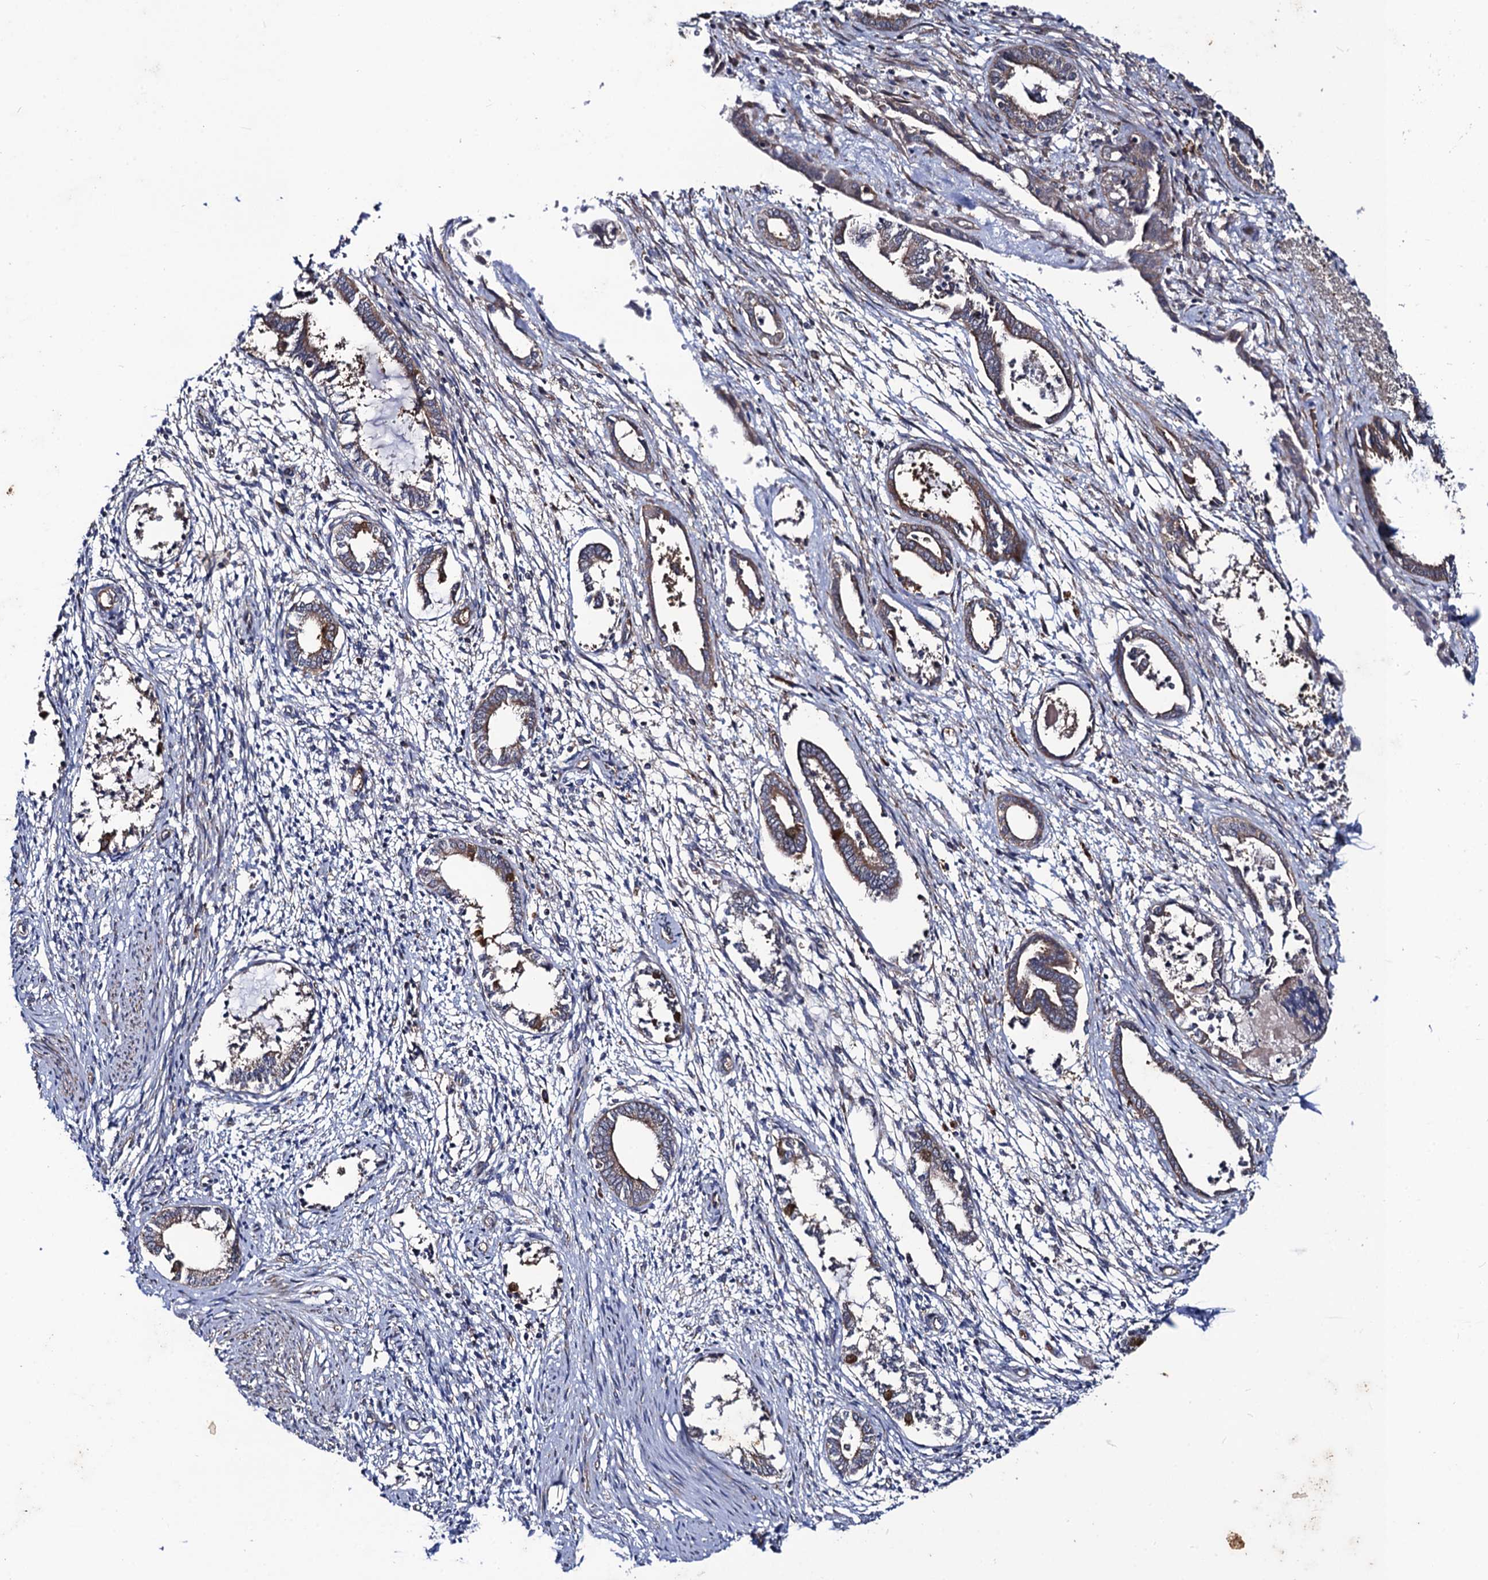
{"staining": {"intensity": "negative", "quantity": "none", "location": "none"}, "tissue": "endometrium", "cell_type": "Cells in endometrial stroma", "image_type": "normal", "snomed": [{"axis": "morphology", "description": "Normal tissue, NOS"}, {"axis": "topography", "description": "Endometrium"}], "caption": "Immunohistochemistry (IHC) of benign human endometrium displays no staining in cells in endometrial stroma. (Stains: DAB immunohistochemistry (IHC) with hematoxylin counter stain, Microscopy: brightfield microscopy at high magnification).", "gene": "DYDC1", "patient": {"sex": "female", "age": 56}}